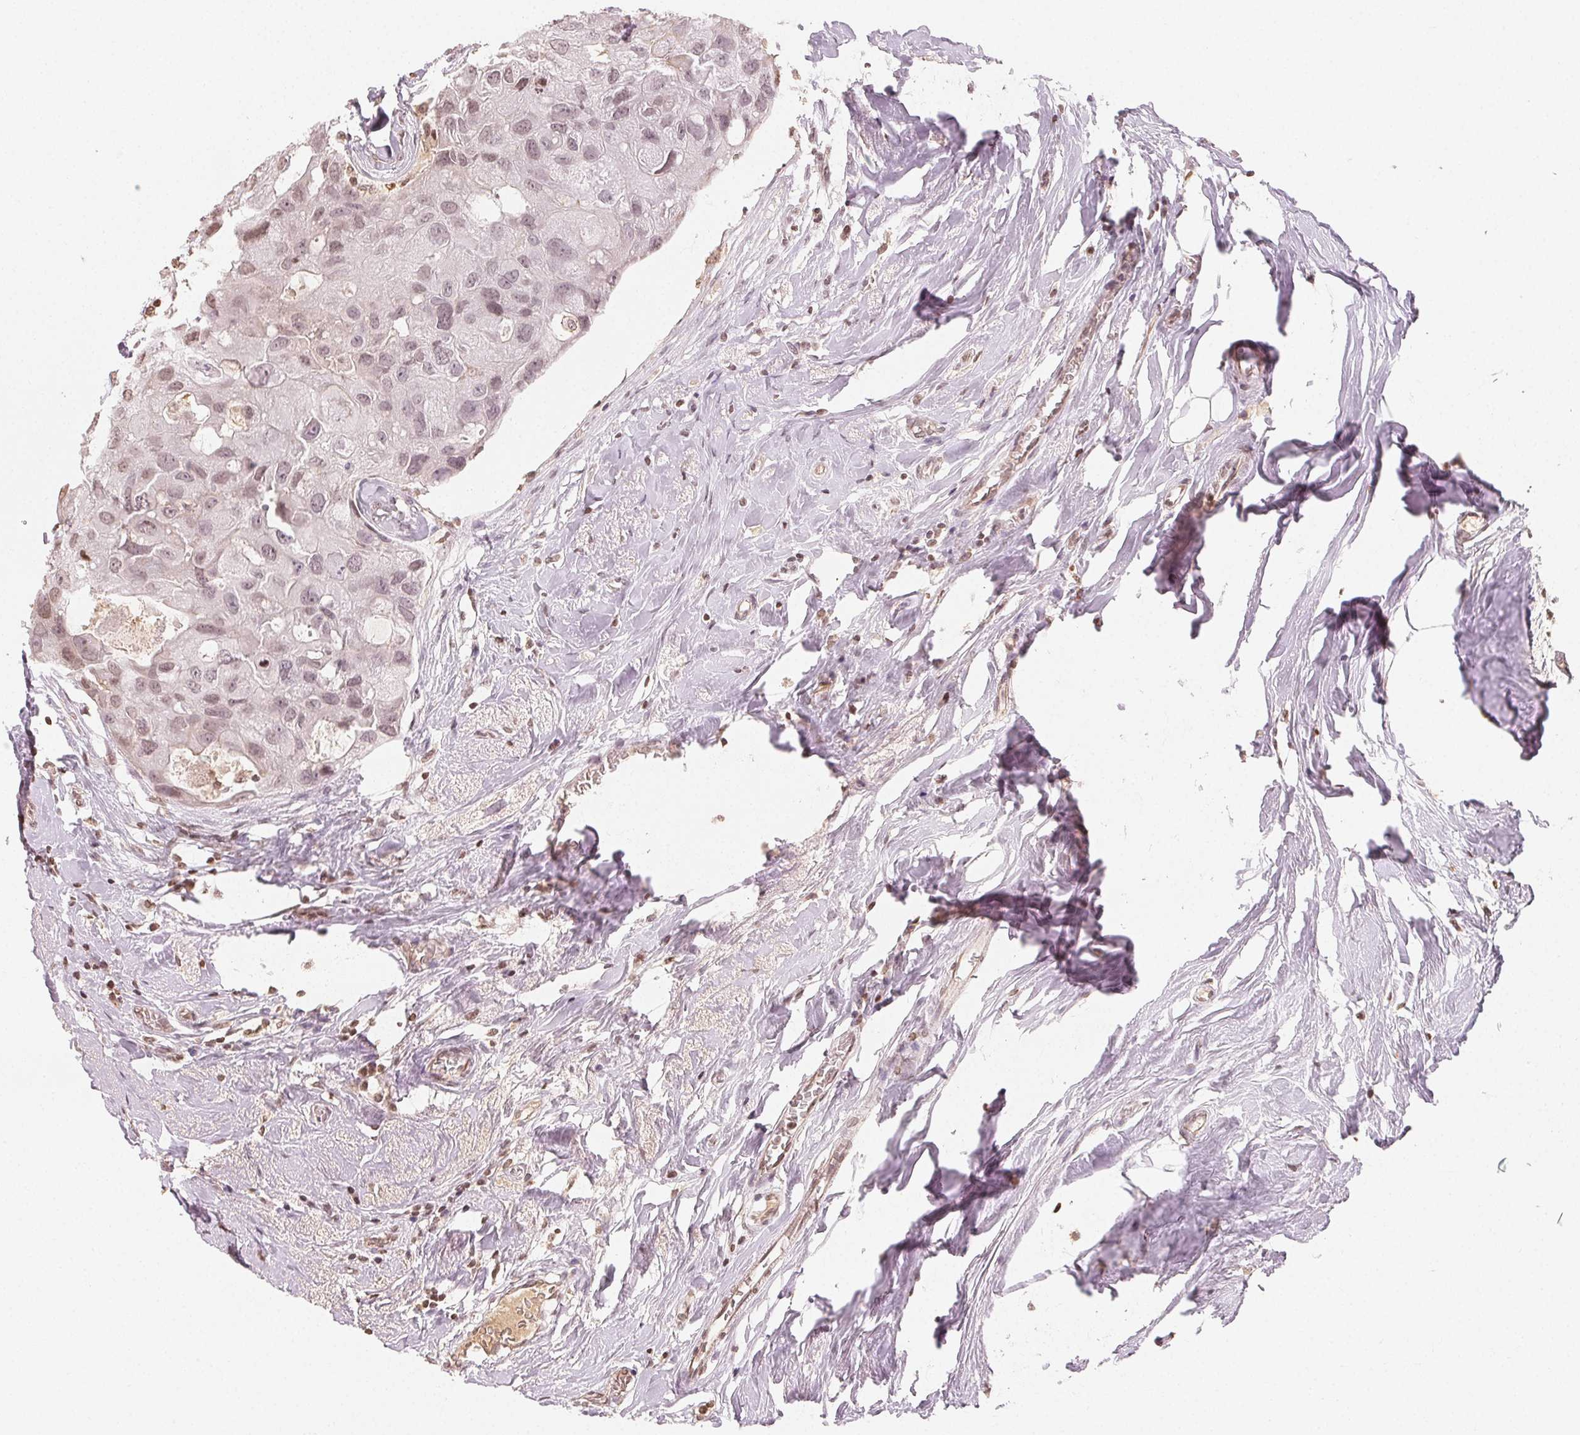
{"staining": {"intensity": "weak", "quantity": ">75%", "location": "nuclear"}, "tissue": "breast cancer", "cell_type": "Tumor cells", "image_type": "cancer", "snomed": [{"axis": "morphology", "description": "Duct carcinoma"}, {"axis": "topography", "description": "Breast"}], "caption": "High-power microscopy captured an IHC image of breast cancer, revealing weak nuclear staining in about >75% of tumor cells. (Stains: DAB (3,3'-diaminobenzidine) in brown, nuclei in blue, Microscopy: brightfield microscopy at high magnification).", "gene": "TBP", "patient": {"sex": "female", "age": 43}}